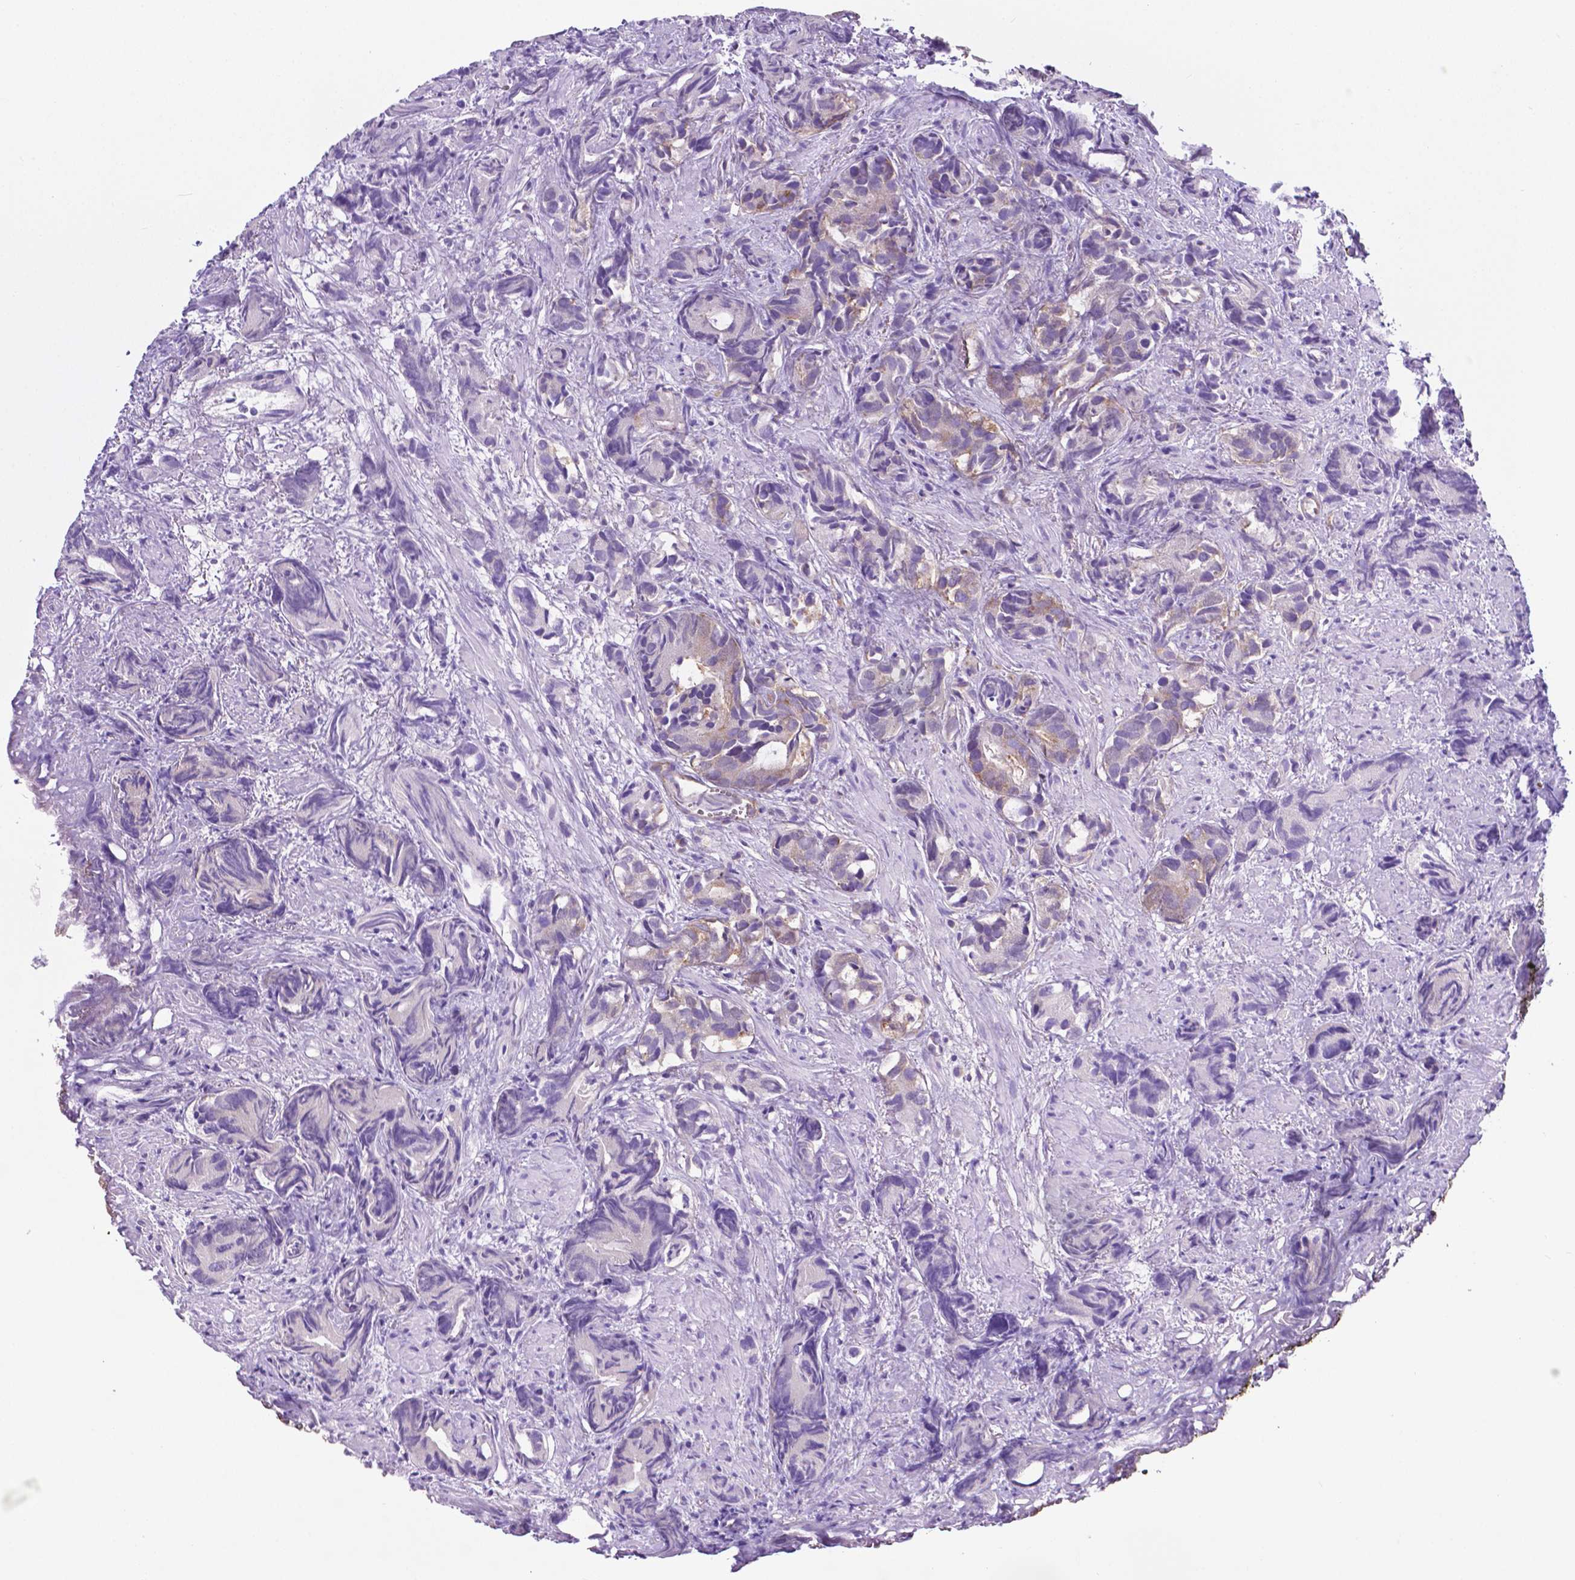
{"staining": {"intensity": "negative", "quantity": "none", "location": "none"}, "tissue": "prostate cancer", "cell_type": "Tumor cells", "image_type": "cancer", "snomed": [{"axis": "morphology", "description": "Adenocarcinoma, High grade"}, {"axis": "topography", "description": "Prostate"}], "caption": "High-grade adenocarcinoma (prostate) was stained to show a protein in brown. There is no significant staining in tumor cells.", "gene": "RPL6", "patient": {"sex": "male", "age": 84}}